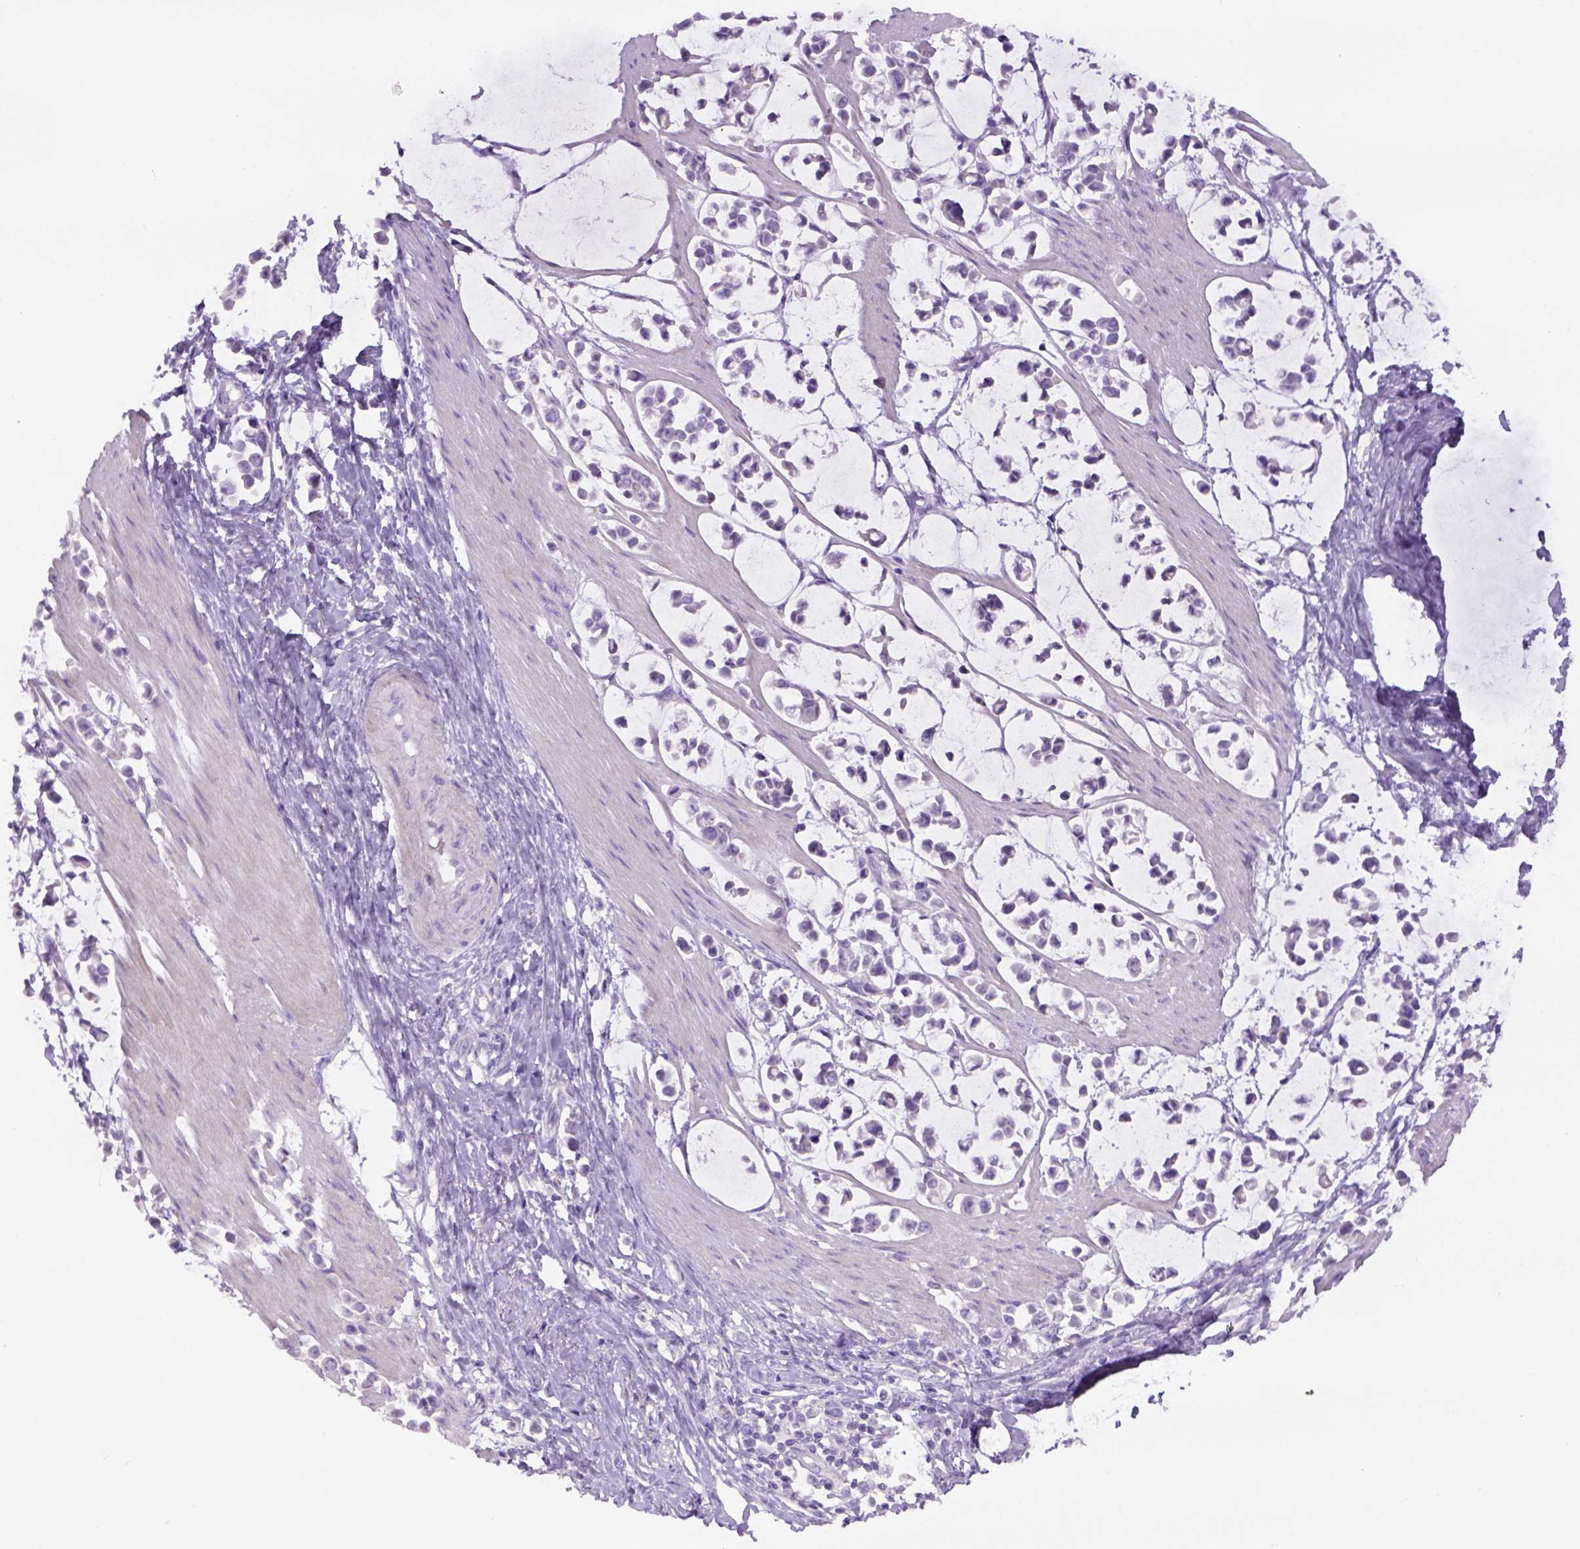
{"staining": {"intensity": "negative", "quantity": "none", "location": "none"}, "tissue": "stomach cancer", "cell_type": "Tumor cells", "image_type": "cancer", "snomed": [{"axis": "morphology", "description": "Adenocarcinoma, NOS"}, {"axis": "topography", "description": "Stomach"}], "caption": "Human stomach cancer (adenocarcinoma) stained for a protein using immunohistochemistry reveals no expression in tumor cells.", "gene": "TENM4", "patient": {"sex": "male", "age": 82}}